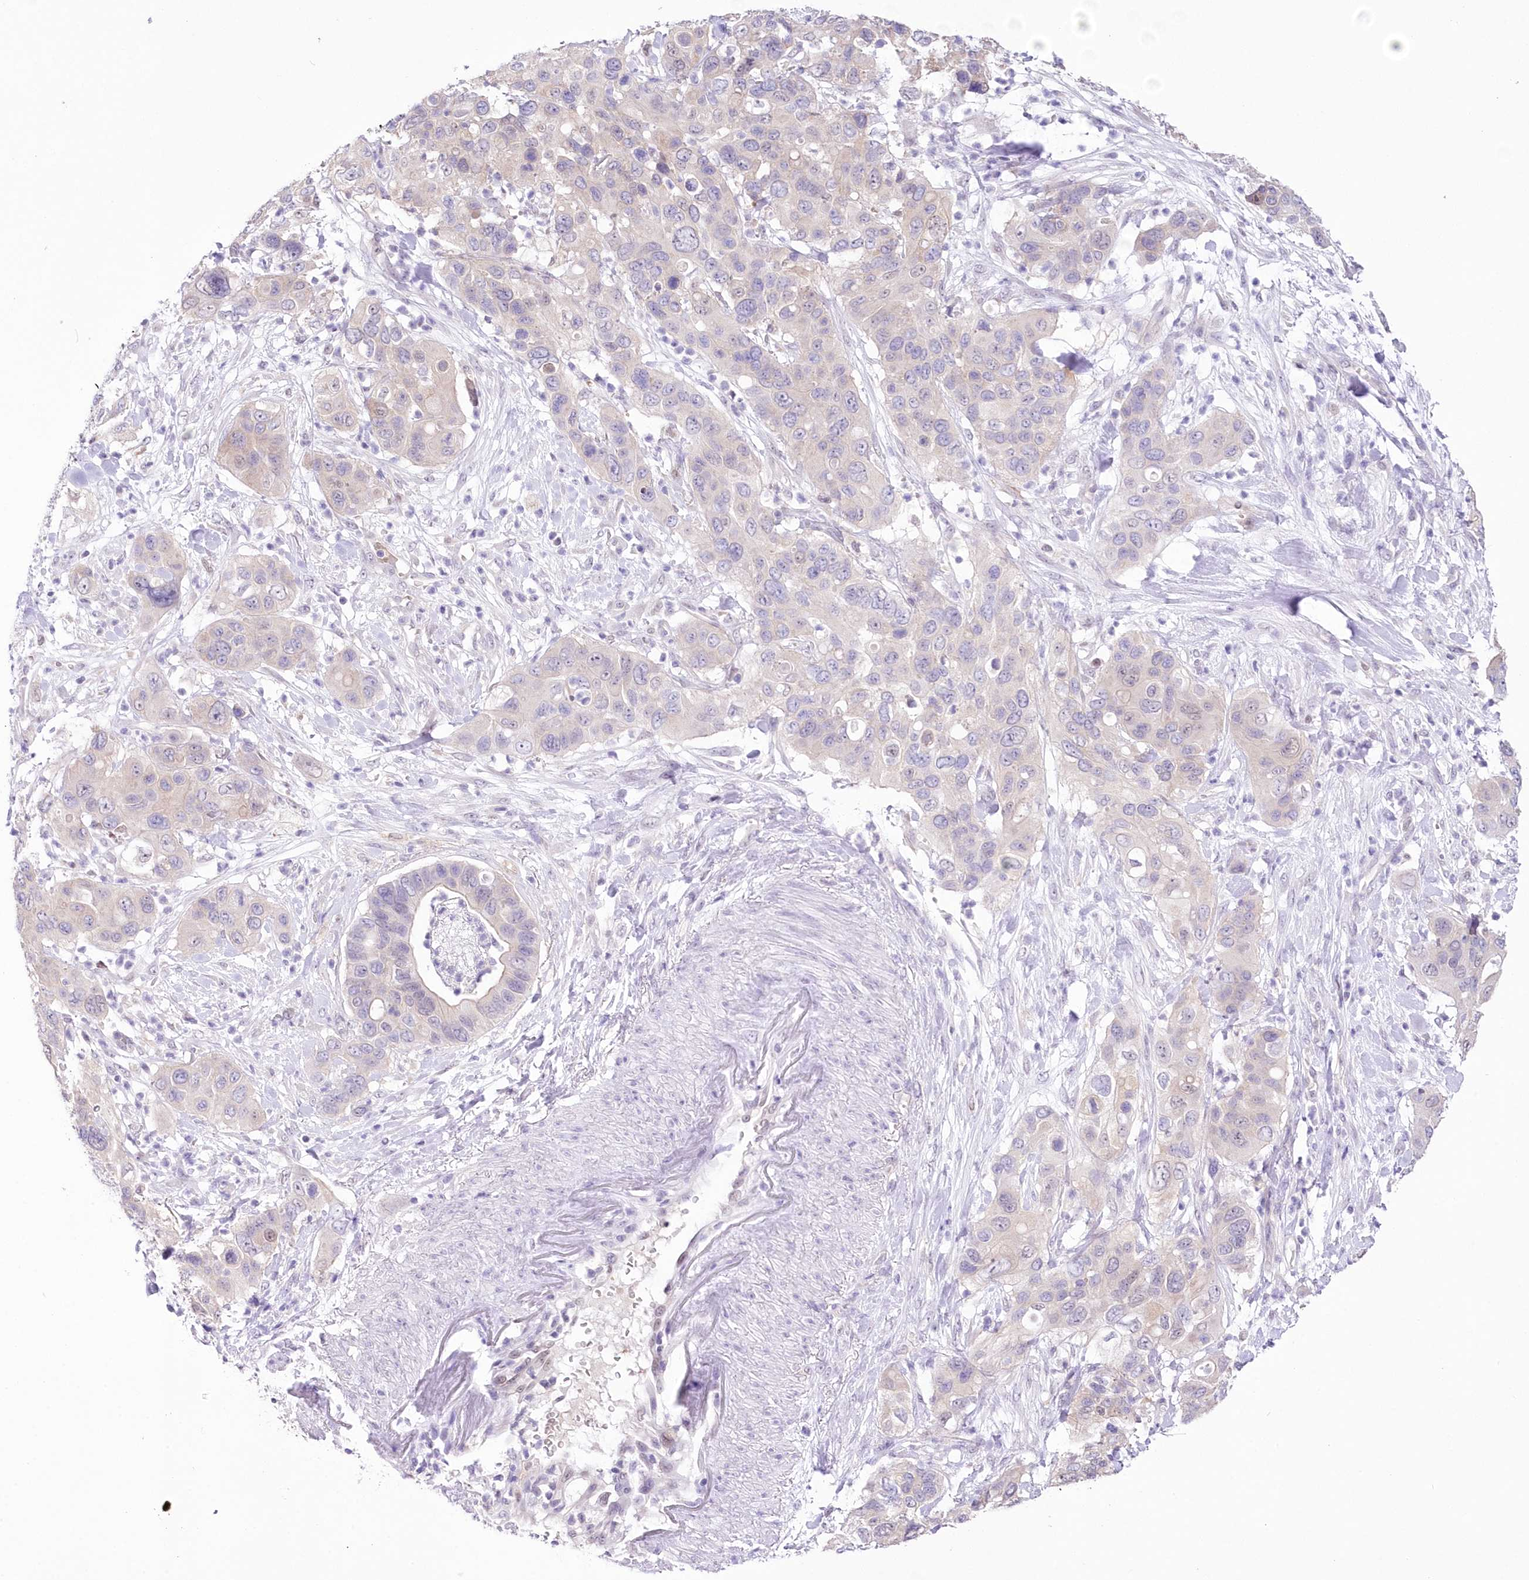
{"staining": {"intensity": "negative", "quantity": "none", "location": "none"}, "tissue": "pancreatic cancer", "cell_type": "Tumor cells", "image_type": "cancer", "snomed": [{"axis": "morphology", "description": "Adenocarcinoma, NOS"}, {"axis": "topography", "description": "Pancreas"}], "caption": "There is no significant staining in tumor cells of pancreatic cancer (adenocarcinoma).", "gene": "UBA6", "patient": {"sex": "female", "age": 71}}